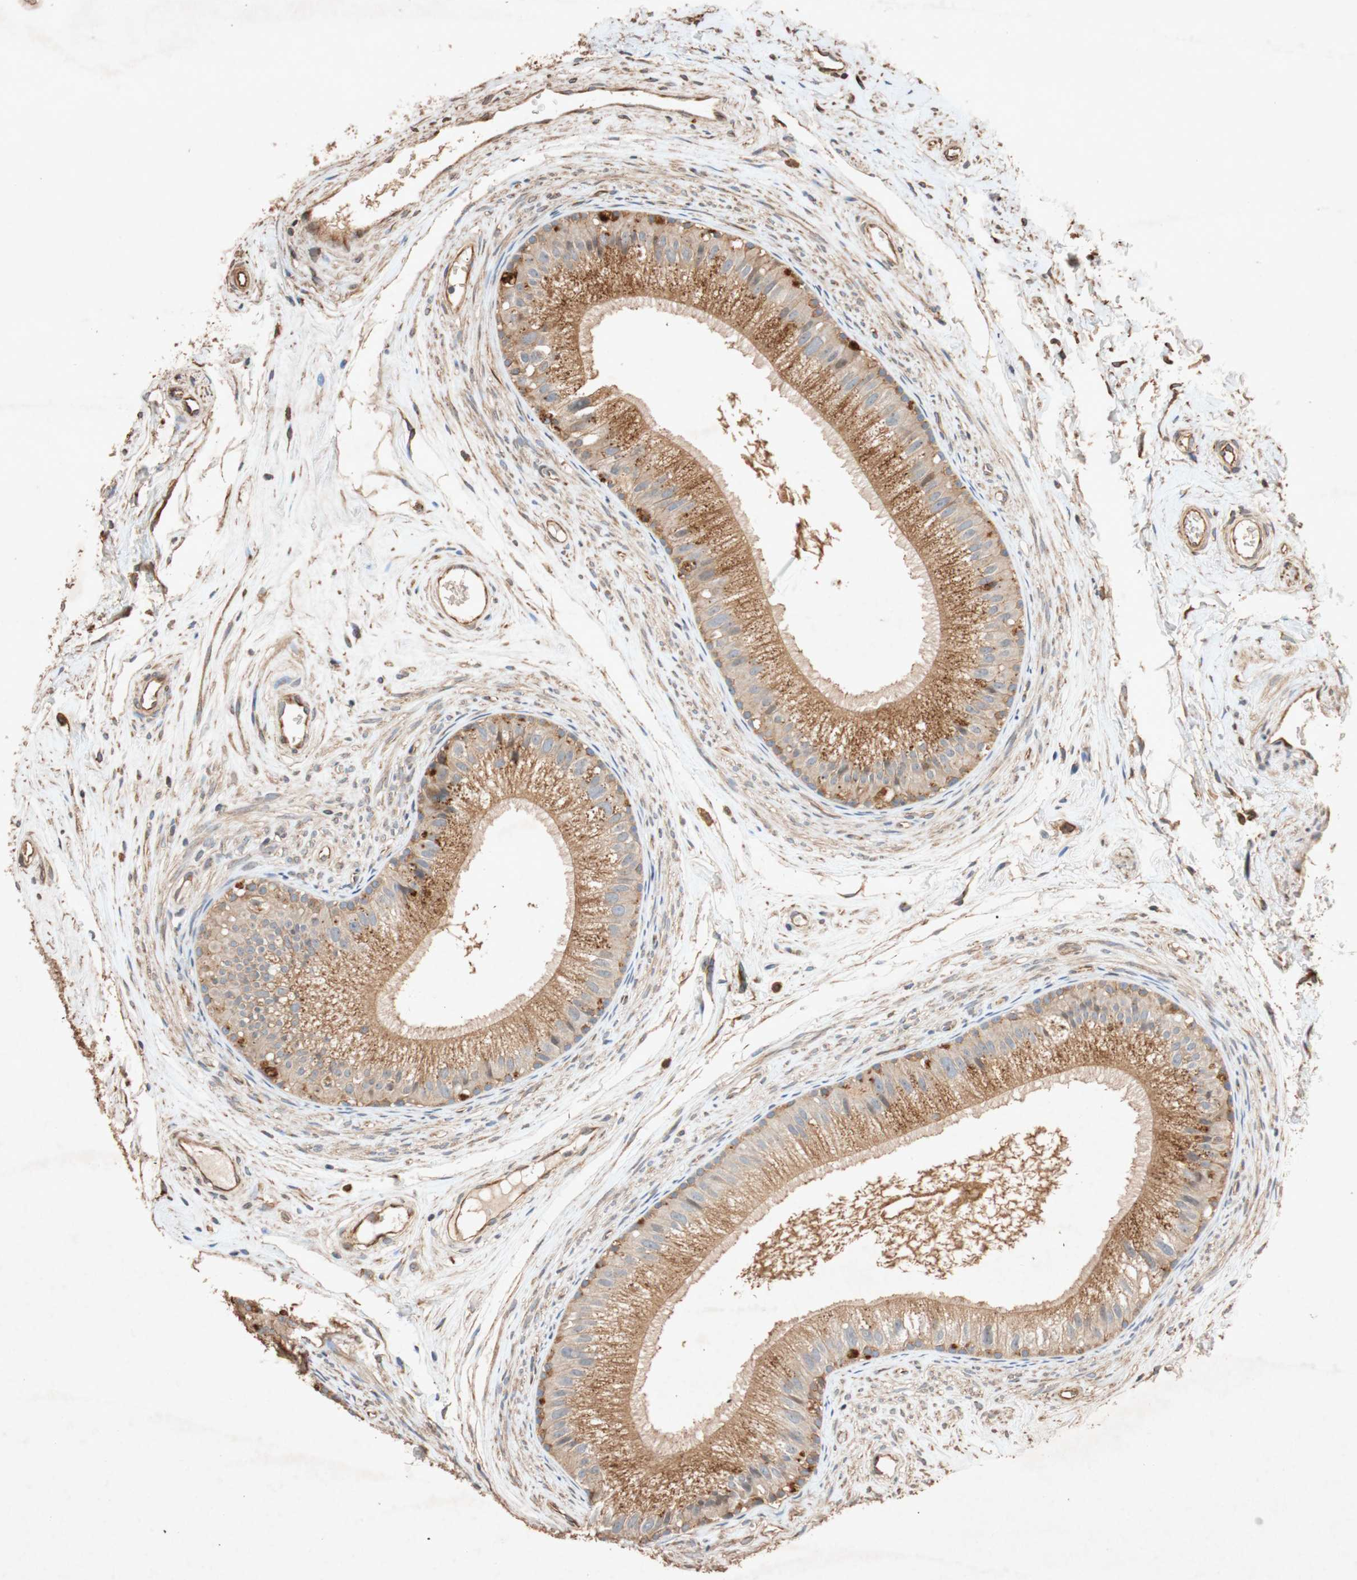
{"staining": {"intensity": "moderate", "quantity": "25%-75%", "location": "cytoplasmic/membranous"}, "tissue": "epididymis", "cell_type": "Glandular cells", "image_type": "normal", "snomed": [{"axis": "morphology", "description": "Normal tissue, NOS"}, {"axis": "topography", "description": "Epididymis"}], "caption": "A brown stain shows moderate cytoplasmic/membranous positivity of a protein in glandular cells of unremarkable human epididymis. (DAB (3,3'-diaminobenzidine) IHC, brown staining for protein, blue staining for nuclei).", "gene": "TUBB", "patient": {"sex": "male", "age": 56}}